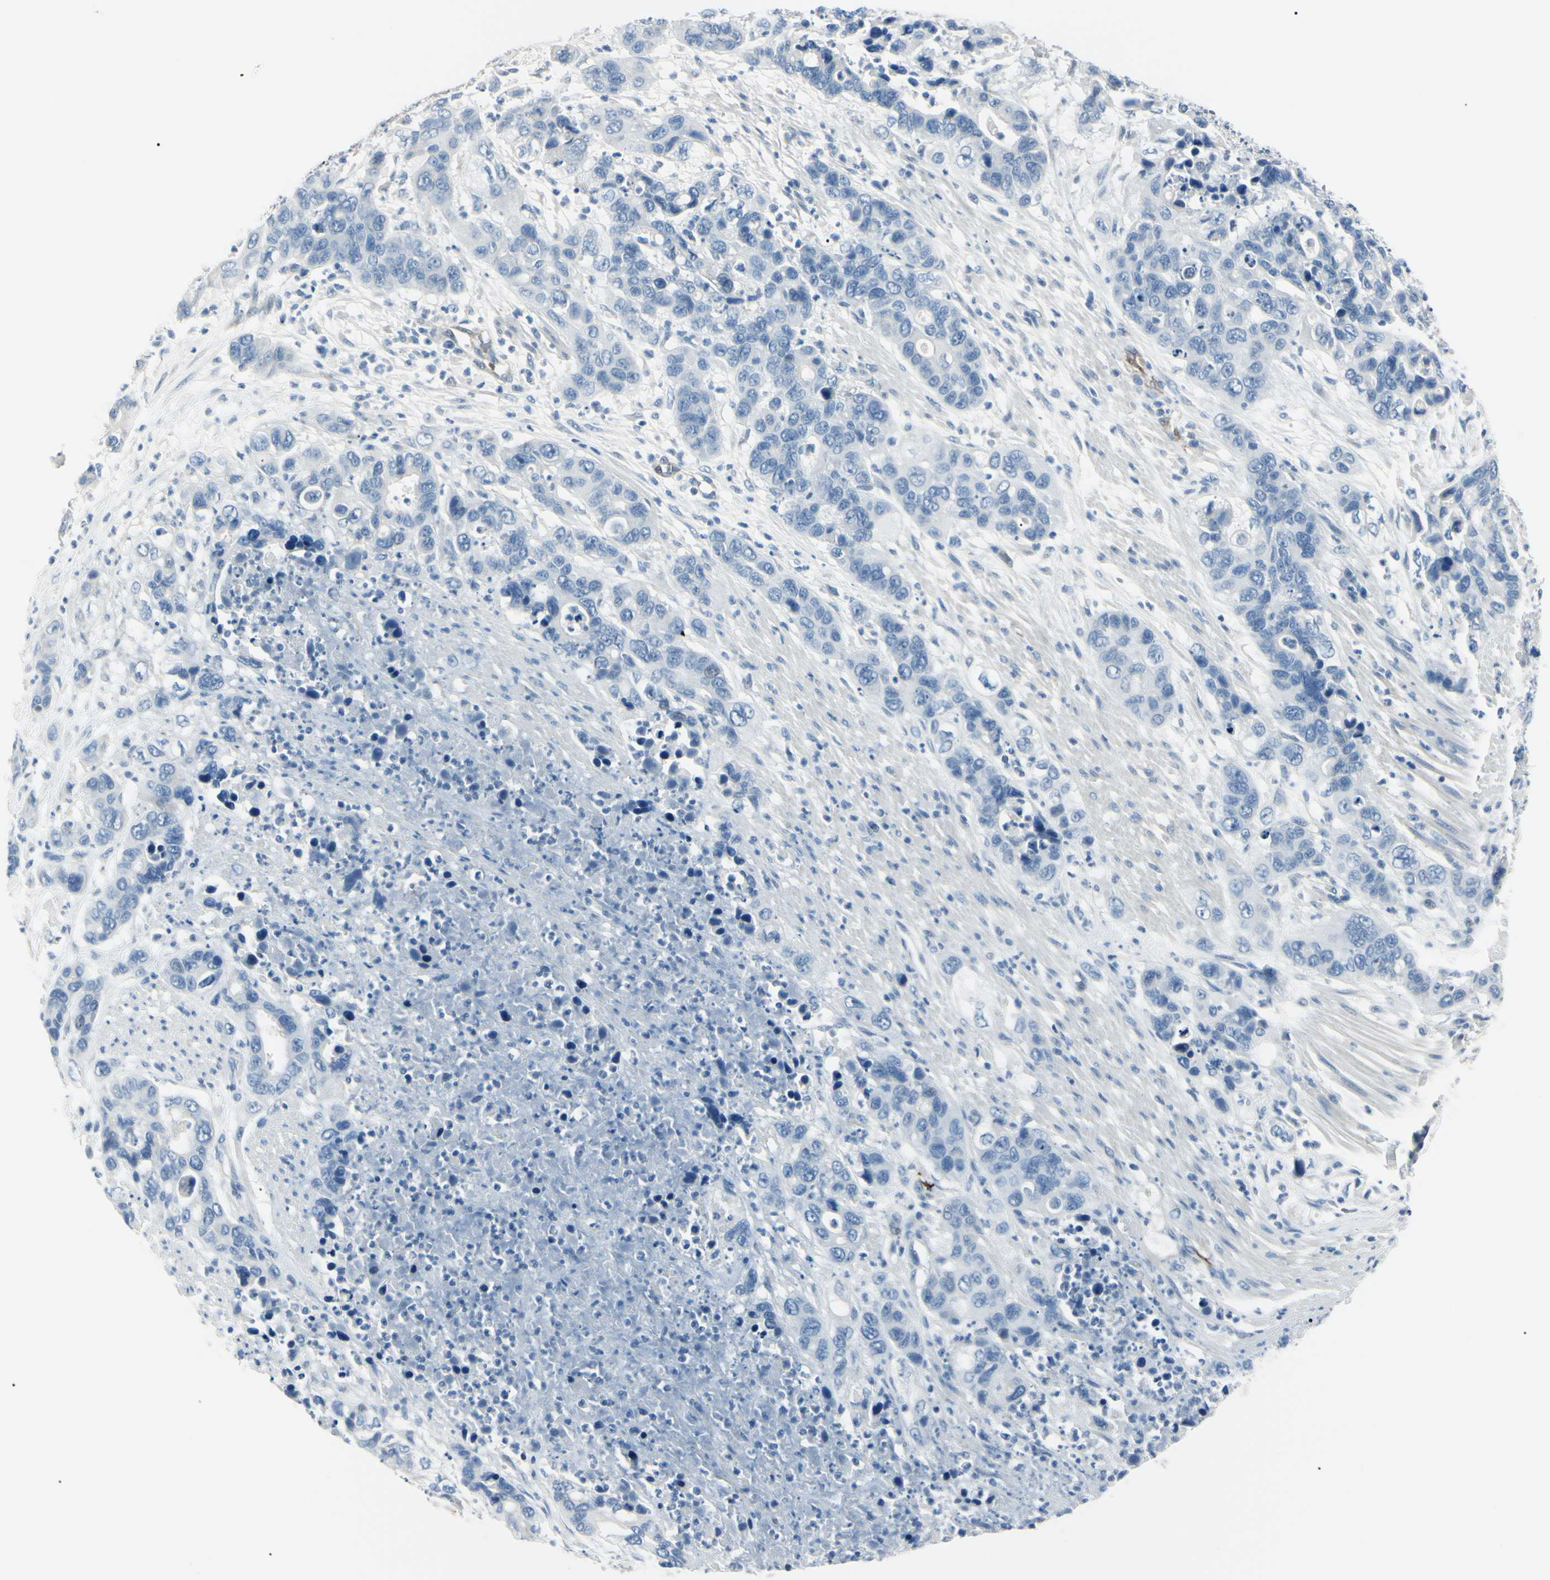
{"staining": {"intensity": "negative", "quantity": "none", "location": "none"}, "tissue": "pancreatic cancer", "cell_type": "Tumor cells", "image_type": "cancer", "snomed": [{"axis": "morphology", "description": "Adenocarcinoma, NOS"}, {"axis": "topography", "description": "Pancreas"}], "caption": "A high-resolution photomicrograph shows immunohistochemistry (IHC) staining of adenocarcinoma (pancreatic), which shows no significant positivity in tumor cells.", "gene": "CA2", "patient": {"sex": "female", "age": 71}}